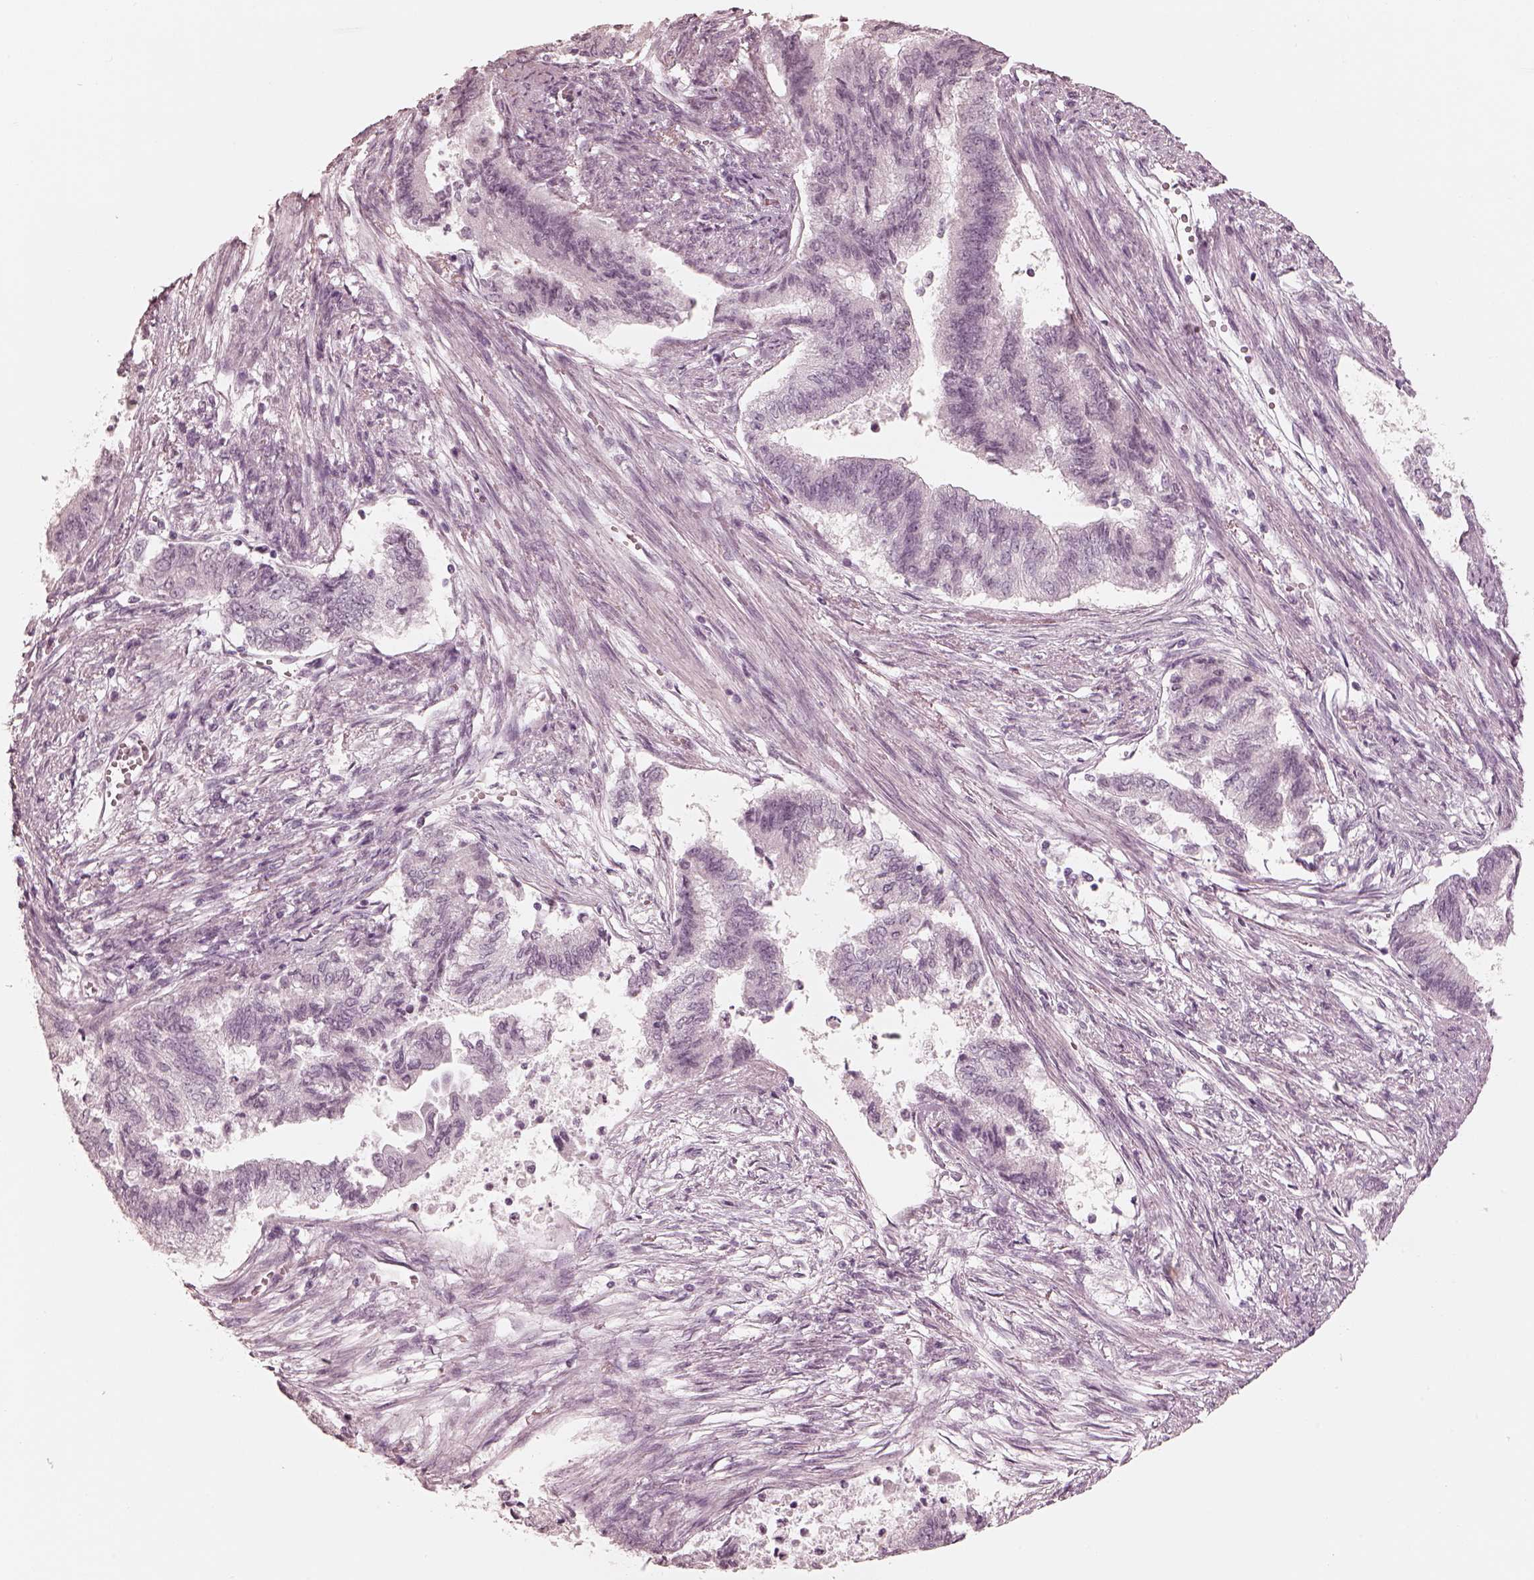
{"staining": {"intensity": "negative", "quantity": "none", "location": "none"}, "tissue": "endometrial cancer", "cell_type": "Tumor cells", "image_type": "cancer", "snomed": [{"axis": "morphology", "description": "Adenocarcinoma, NOS"}, {"axis": "topography", "description": "Endometrium"}], "caption": "Immunohistochemistry (IHC) photomicrograph of human endometrial cancer stained for a protein (brown), which reveals no staining in tumor cells.", "gene": "CALR3", "patient": {"sex": "female", "age": 65}}